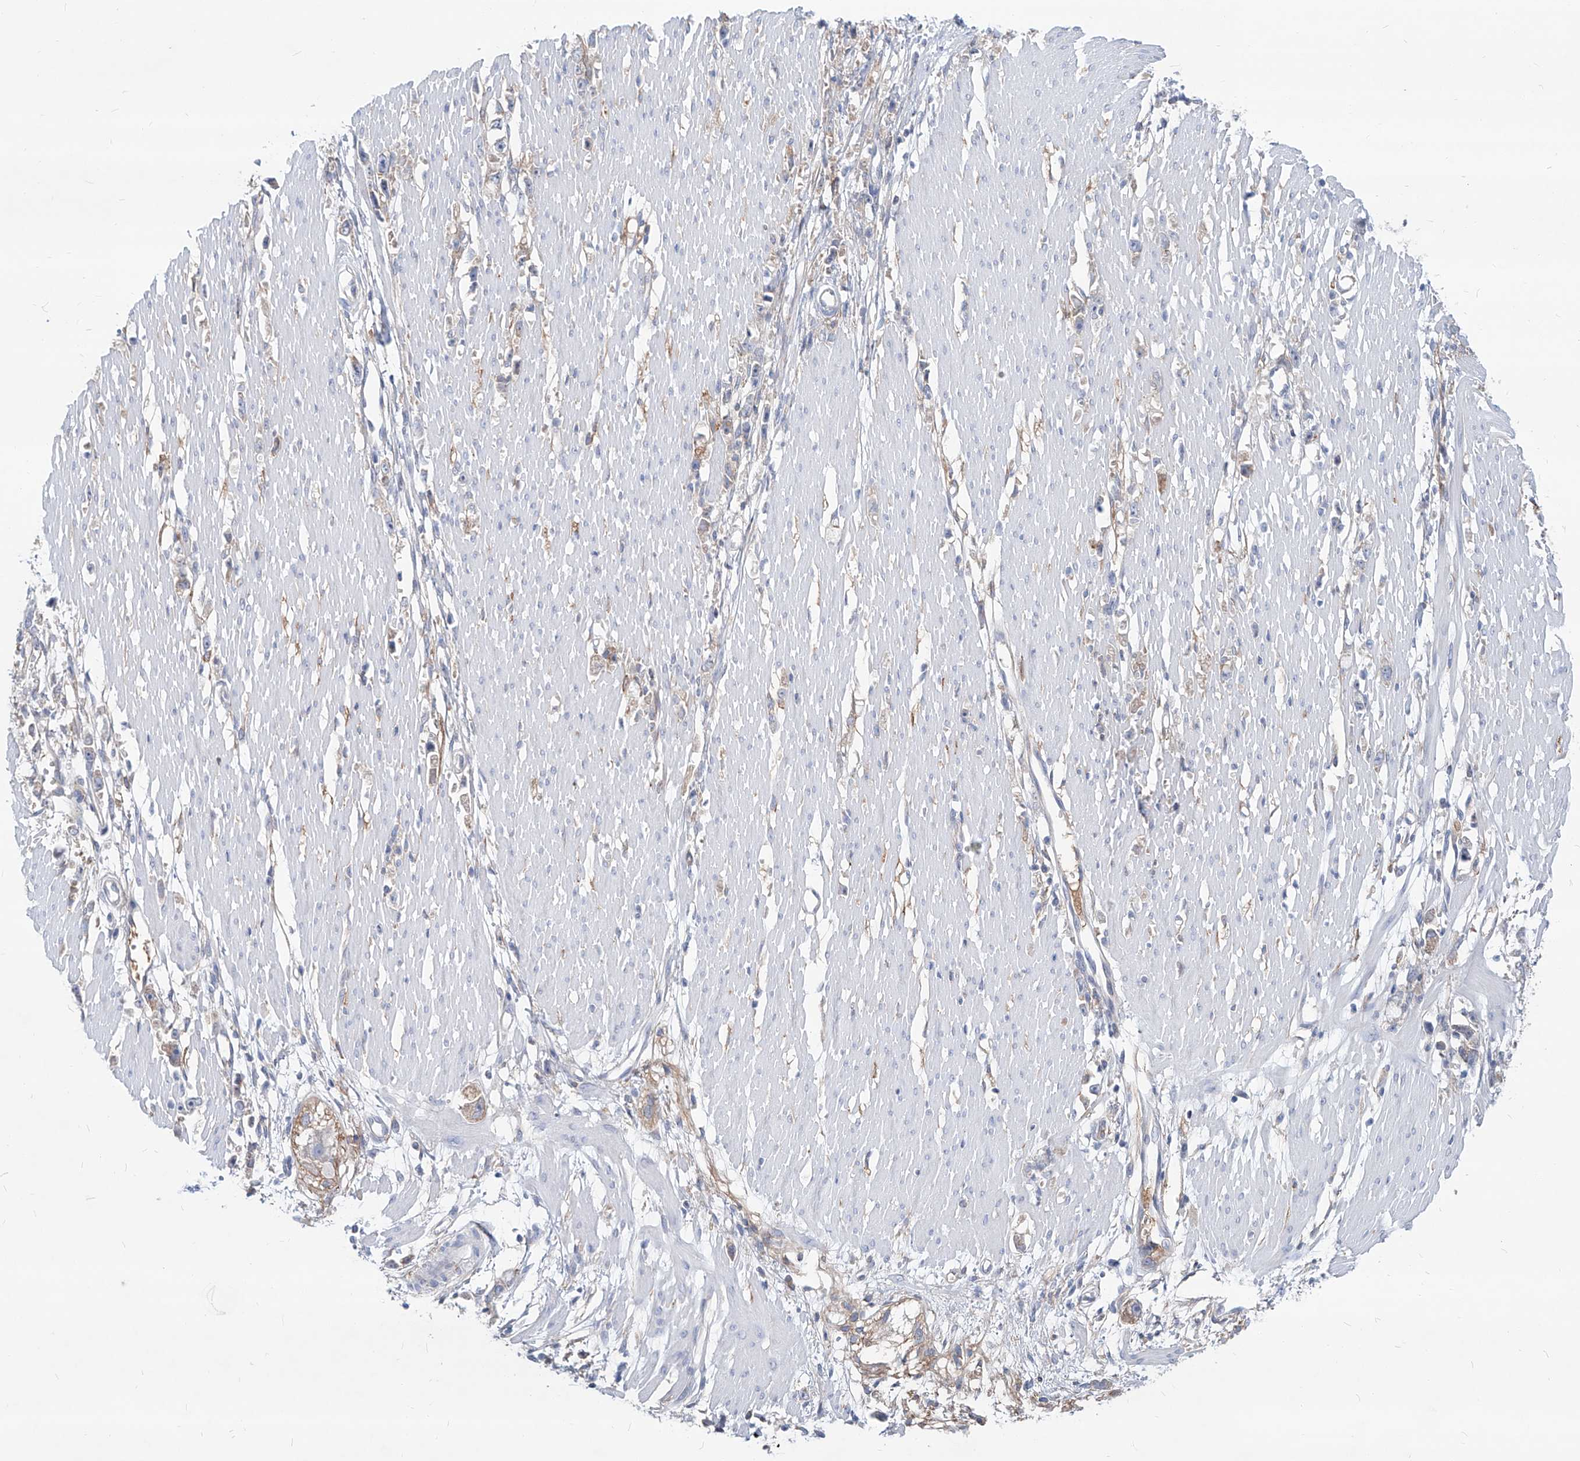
{"staining": {"intensity": "negative", "quantity": "none", "location": "none"}, "tissue": "stomach cancer", "cell_type": "Tumor cells", "image_type": "cancer", "snomed": [{"axis": "morphology", "description": "Adenocarcinoma, NOS"}, {"axis": "topography", "description": "Stomach"}], "caption": "This is a image of IHC staining of stomach adenocarcinoma, which shows no staining in tumor cells.", "gene": "AKAP10", "patient": {"sex": "female", "age": 59}}